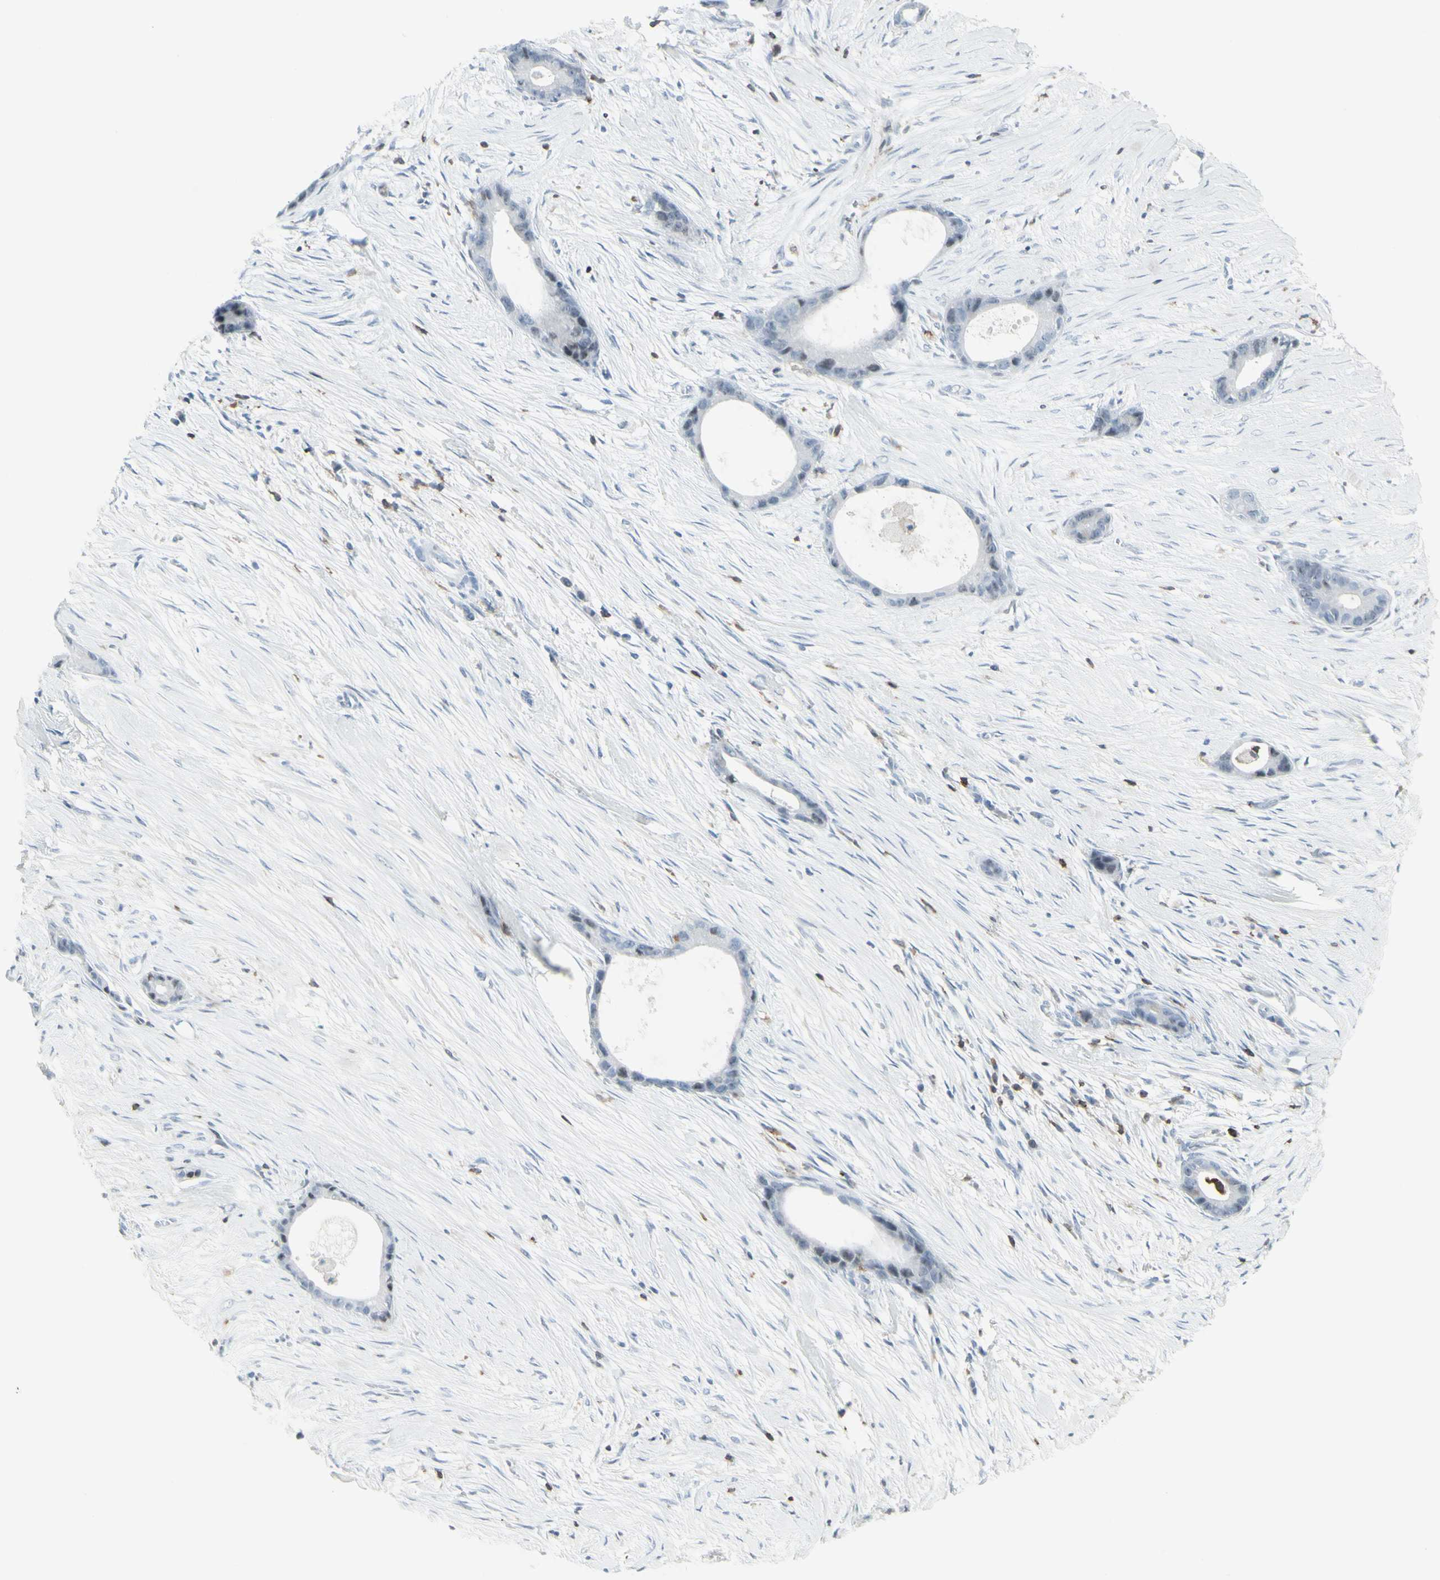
{"staining": {"intensity": "negative", "quantity": "none", "location": "none"}, "tissue": "liver cancer", "cell_type": "Tumor cells", "image_type": "cancer", "snomed": [{"axis": "morphology", "description": "Cholangiocarcinoma"}, {"axis": "topography", "description": "Liver"}], "caption": "Immunohistochemistry micrograph of neoplastic tissue: cholangiocarcinoma (liver) stained with DAB (3,3'-diaminobenzidine) demonstrates no significant protein positivity in tumor cells.", "gene": "NRG1", "patient": {"sex": "female", "age": 55}}